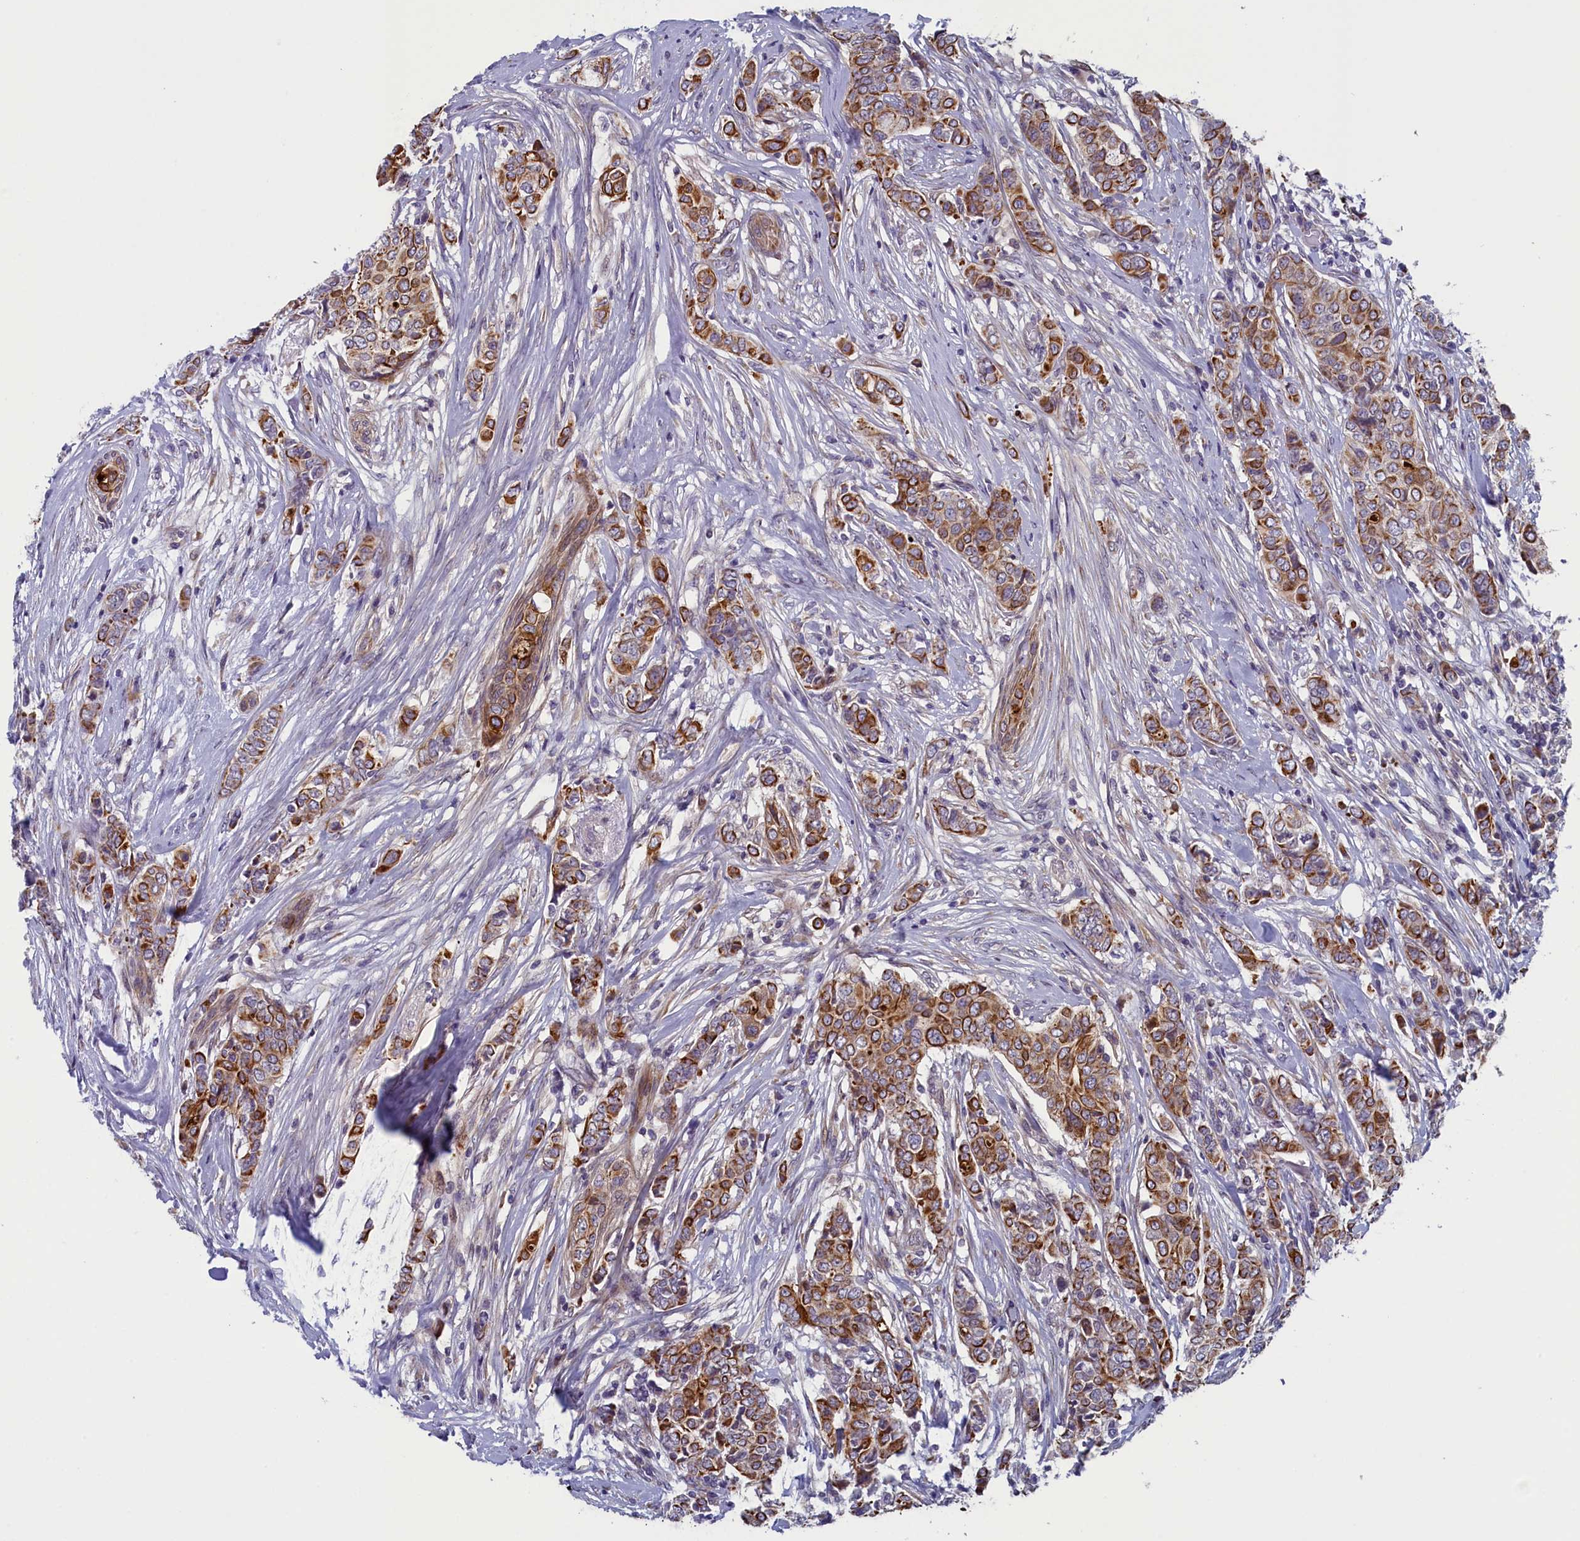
{"staining": {"intensity": "strong", "quantity": "25%-75%", "location": "cytoplasmic/membranous"}, "tissue": "breast cancer", "cell_type": "Tumor cells", "image_type": "cancer", "snomed": [{"axis": "morphology", "description": "Lobular carcinoma"}, {"axis": "topography", "description": "Breast"}], "caption": "DAB (3,3'-diaminobenzidine) immunohistochemical staining of breast cancer (lobular carcinoma) shows strong cytoplasmic/membranous protein expression in approximately 25%-75% of tumor cells.", "gene": "ANKRD39", "patient": {"sex": "female", "age": 51}}